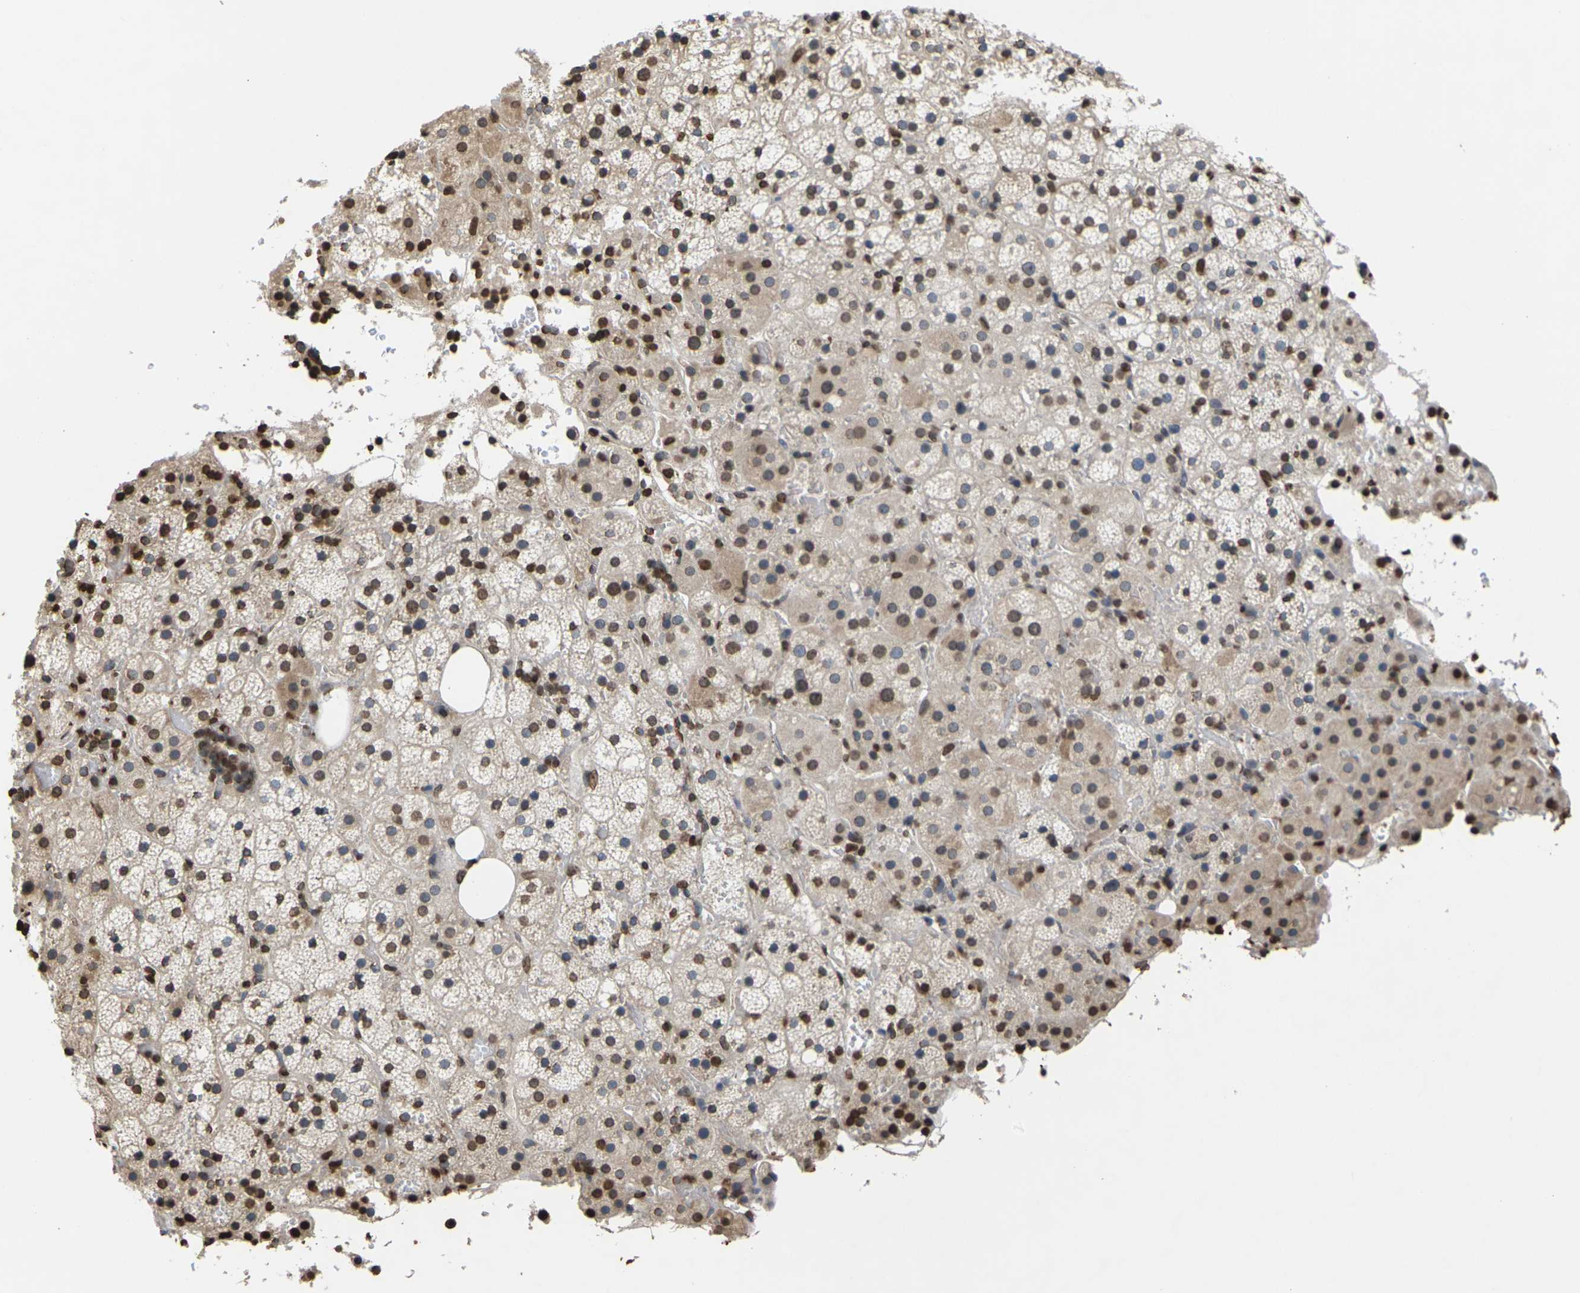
{"staining": {"intensity": "moderate", "quantity": ">75%", "location": "nuclear"}, "tissue": "adrenal gland", "cell_type": "Glandular cells", "image_type": "normal", "snomed": [{"axis": "morphology", "description": "Normal tissue, NOS"}, {"axis": "topography", "description": "Adrenal gland"}], "caption": "Immunohistochemistry (IHC) histopathology image of benign adrenal gland: adrenal gland stained using immunohistochemistry (IHC) reveals medium levels of moderate protein expression localized specifically in the nuclear of glandular cells, appearing as a nuclear brown color.", "gene": "EMSY", "patient": {"sex": "female", "age": 59}}